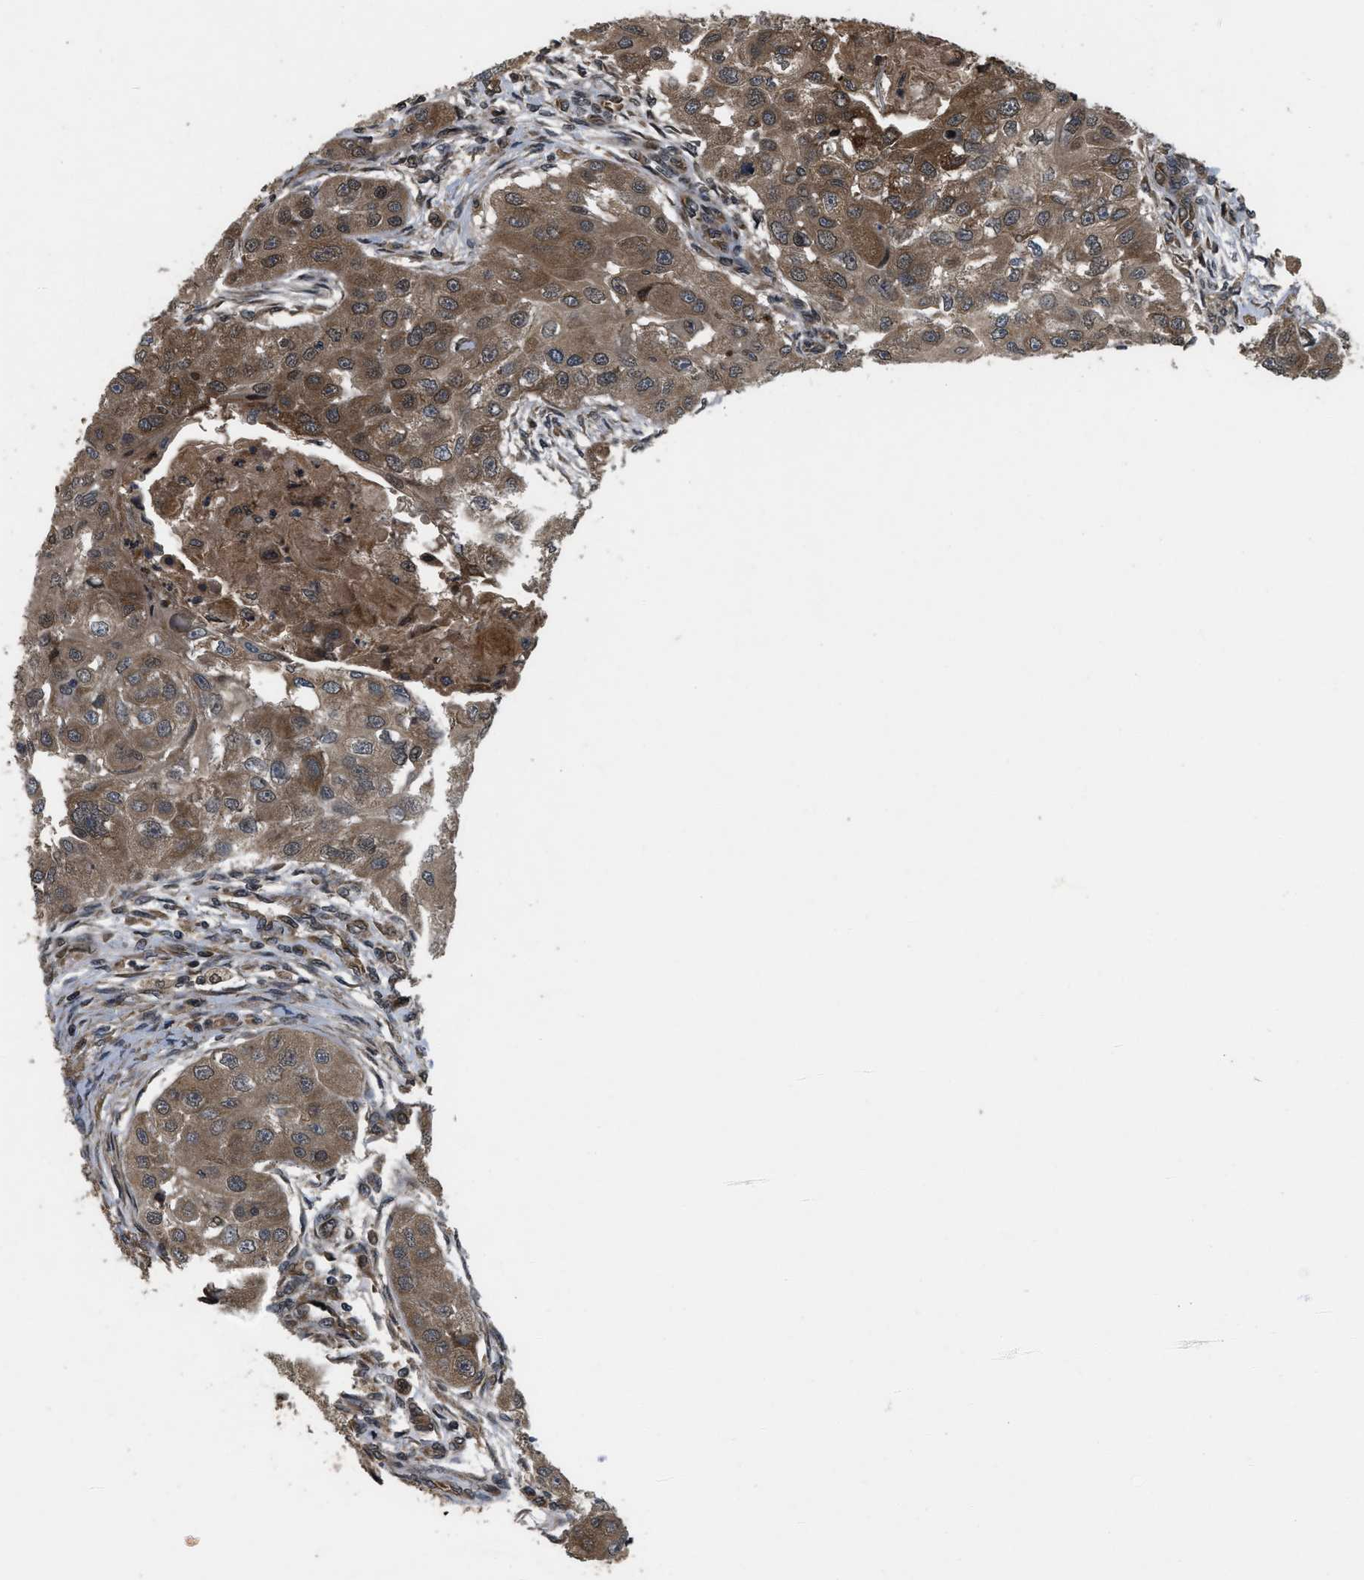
{"staining": {"intensity": "moderate", "quantity": ">75%", "location": "cytoplasmic/membranous,nuclear"}, "tissue": "head and neck cancer", "cell_type": "Tumor cells", "image_type": "cancer", "snomed": [{"axis": "morphology", "description": "Normal tissue, NOS"}, {"axis": "morphology", "description": "Squamous cell carcinoma, NOS"}, {"axis": "topography", "description": "Skeletal muscle"}, {"axis": "topography", "description": "Head-Neck"}], "caption": "Protein expression analysis of human head and neck squamous cell carcinoma reveals moderate cytoplasmic/membranous and nuclear positivity in about >75% of tumor cells. Using DAB (brown) and hematoxylin (blue) stains, captured at high magnification using brightfield microscopy.", "gene": "SPTLC1", "patient": {"sex": "male", "age": 51}}